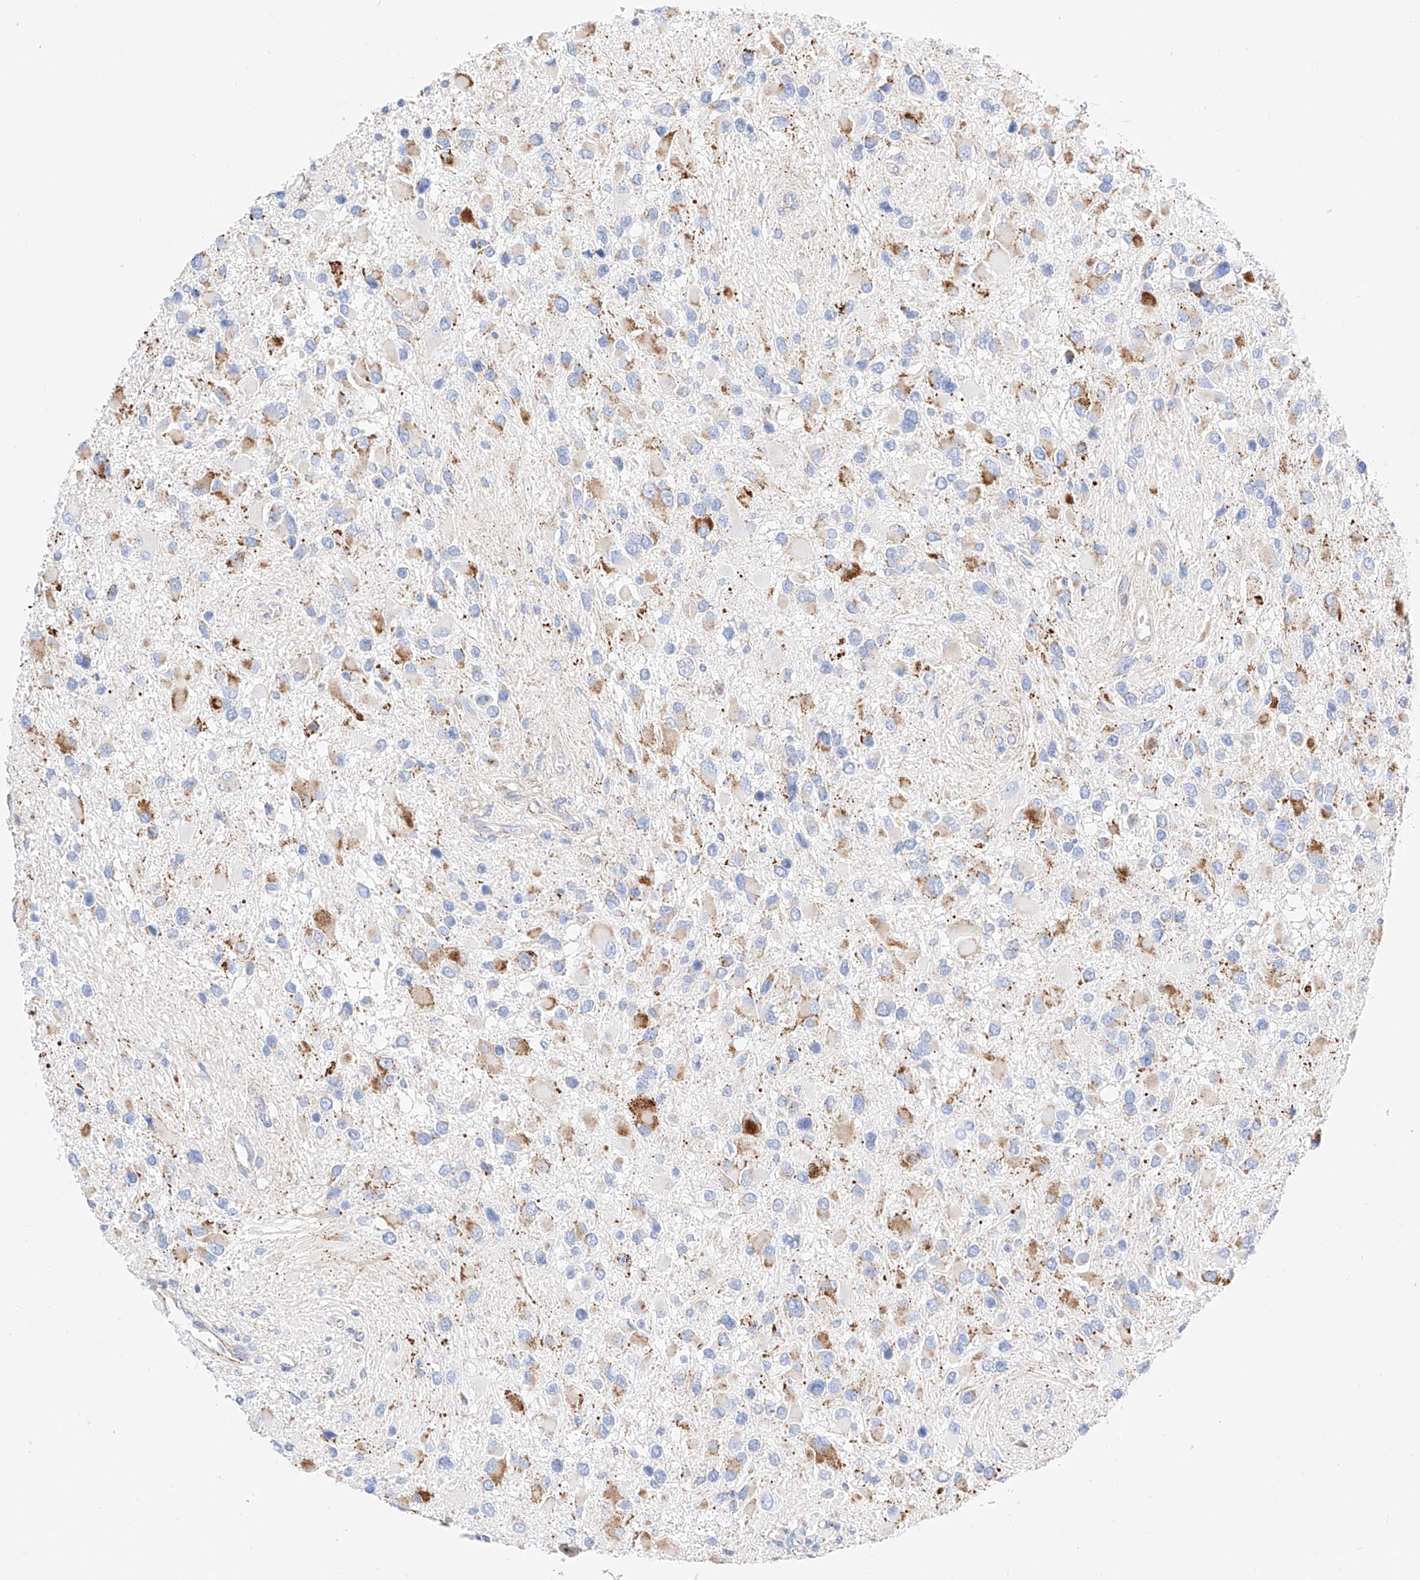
{"staining": {"intensity": "moderate", "quantity": "<25%", "location": "cytoplasmic/membranous"}, "tissue": "glioma", "cell_type": "Tumor cells", "image_type": "cancer", "snomed": [{"axis": "morphology", "description": "Glioma, malignant, High grade"}, {"axis": "topography", "description": "Brain"}], "caption": "Approximately <25% of tumor cells in glioma display moderate cytoplasmic/membranous protein positivity as visualized by brown immunohistochemical staining.", "gene": "C6orf62", "patient": {"sex": "male", "age": 53}}